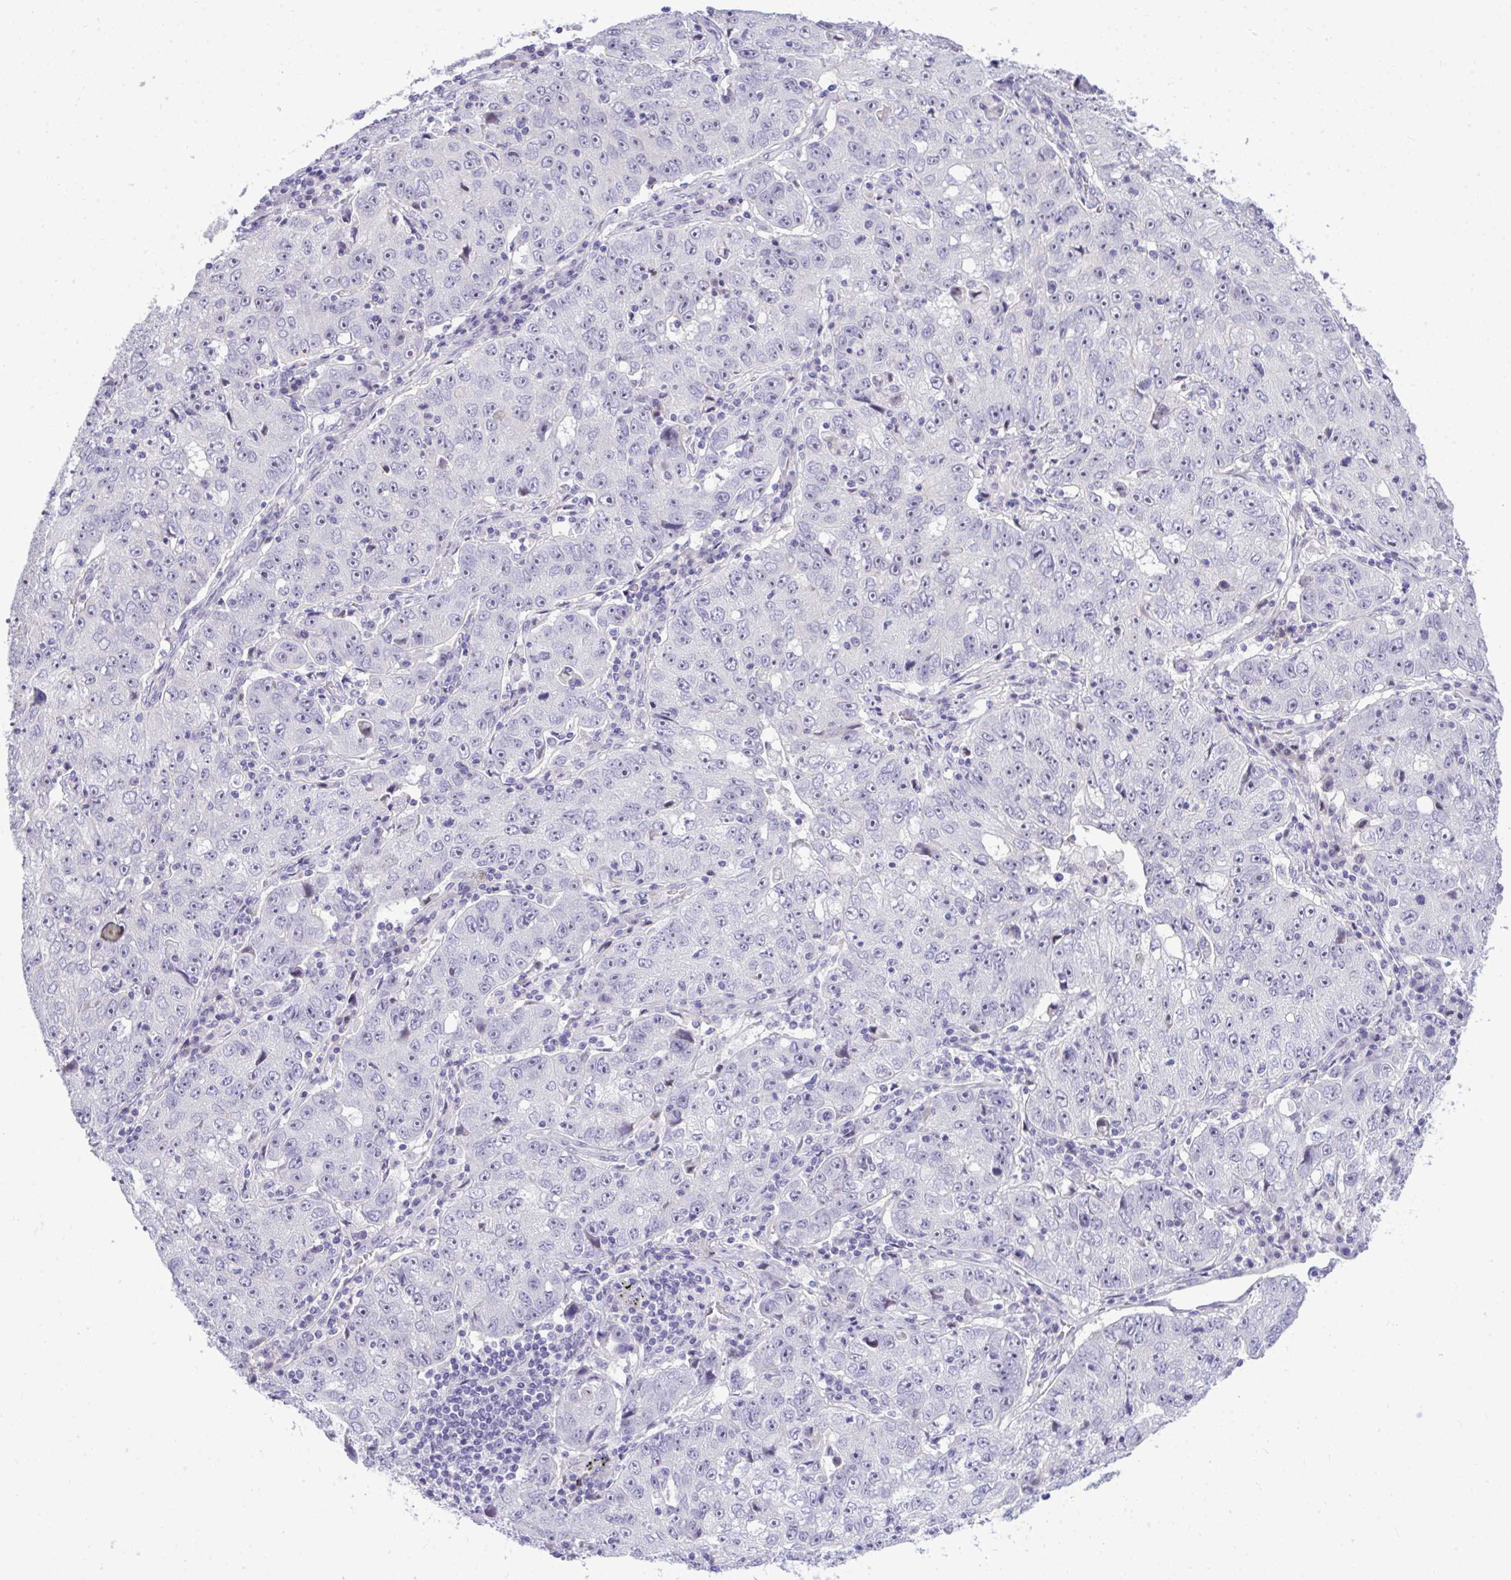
{"staining": {"intensity": "negative", "quantity": "none", "location": "none"}, "tissue": "lung cancer", "cell_type": "Tumor cells", "image_type": "cancer", "snomed": [{"axis": "morphology", "description": "Normal morphology"}, {"axis": "morphology", "description": "Adenocarcinoma, NOS"}, {"axis": "topography", "description": "Lymph node"}, {"axis": "topography", "description": "Lung"}], "caption": "Histopathology image shows no significant protein staining in tumor cells of lung cancer.", "gene": "EID3", "patient": {"sex": "female", "age": 57}}